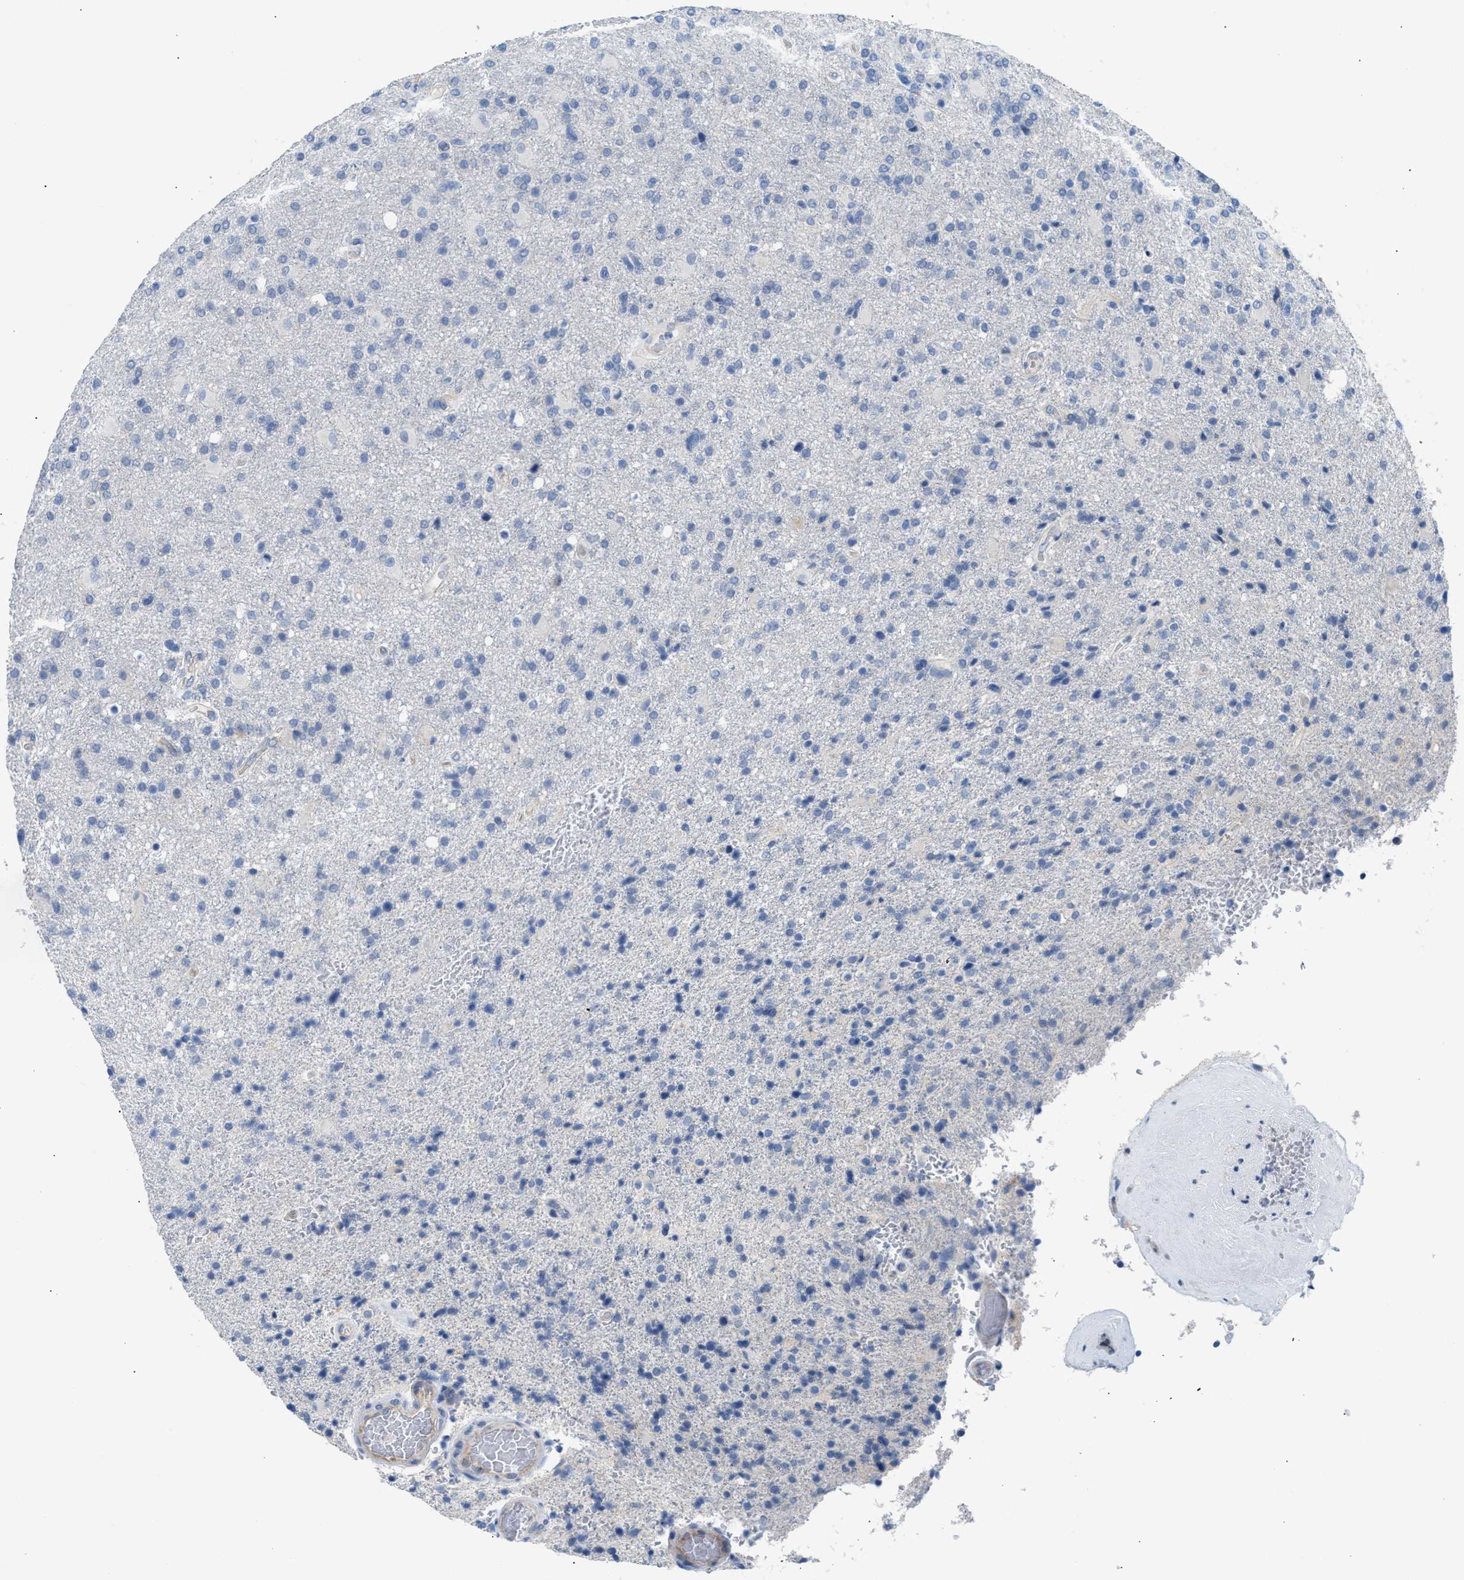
{"staining": {"intensity": "negative", "quantity": "none", "location": "none"}, "tissue": "glioma", "cell_type": "Tumor cells", "image_type": "cancer", "snomed": [{"axis": "morphology", "description": "Glioma, malignant, High grade"}, {"axis": "topography", "description": "Brain"}], "caption": "Histopathology image shows no significant protein staining in tumor cells of glioma. (Brightfield microscopy of DAB (3,3'-diaminobenzidine) immunohistochemistry (IHC) at high magnification).", "gene": "ERBB2", "patient": {"sex": "male", "age": 72}}